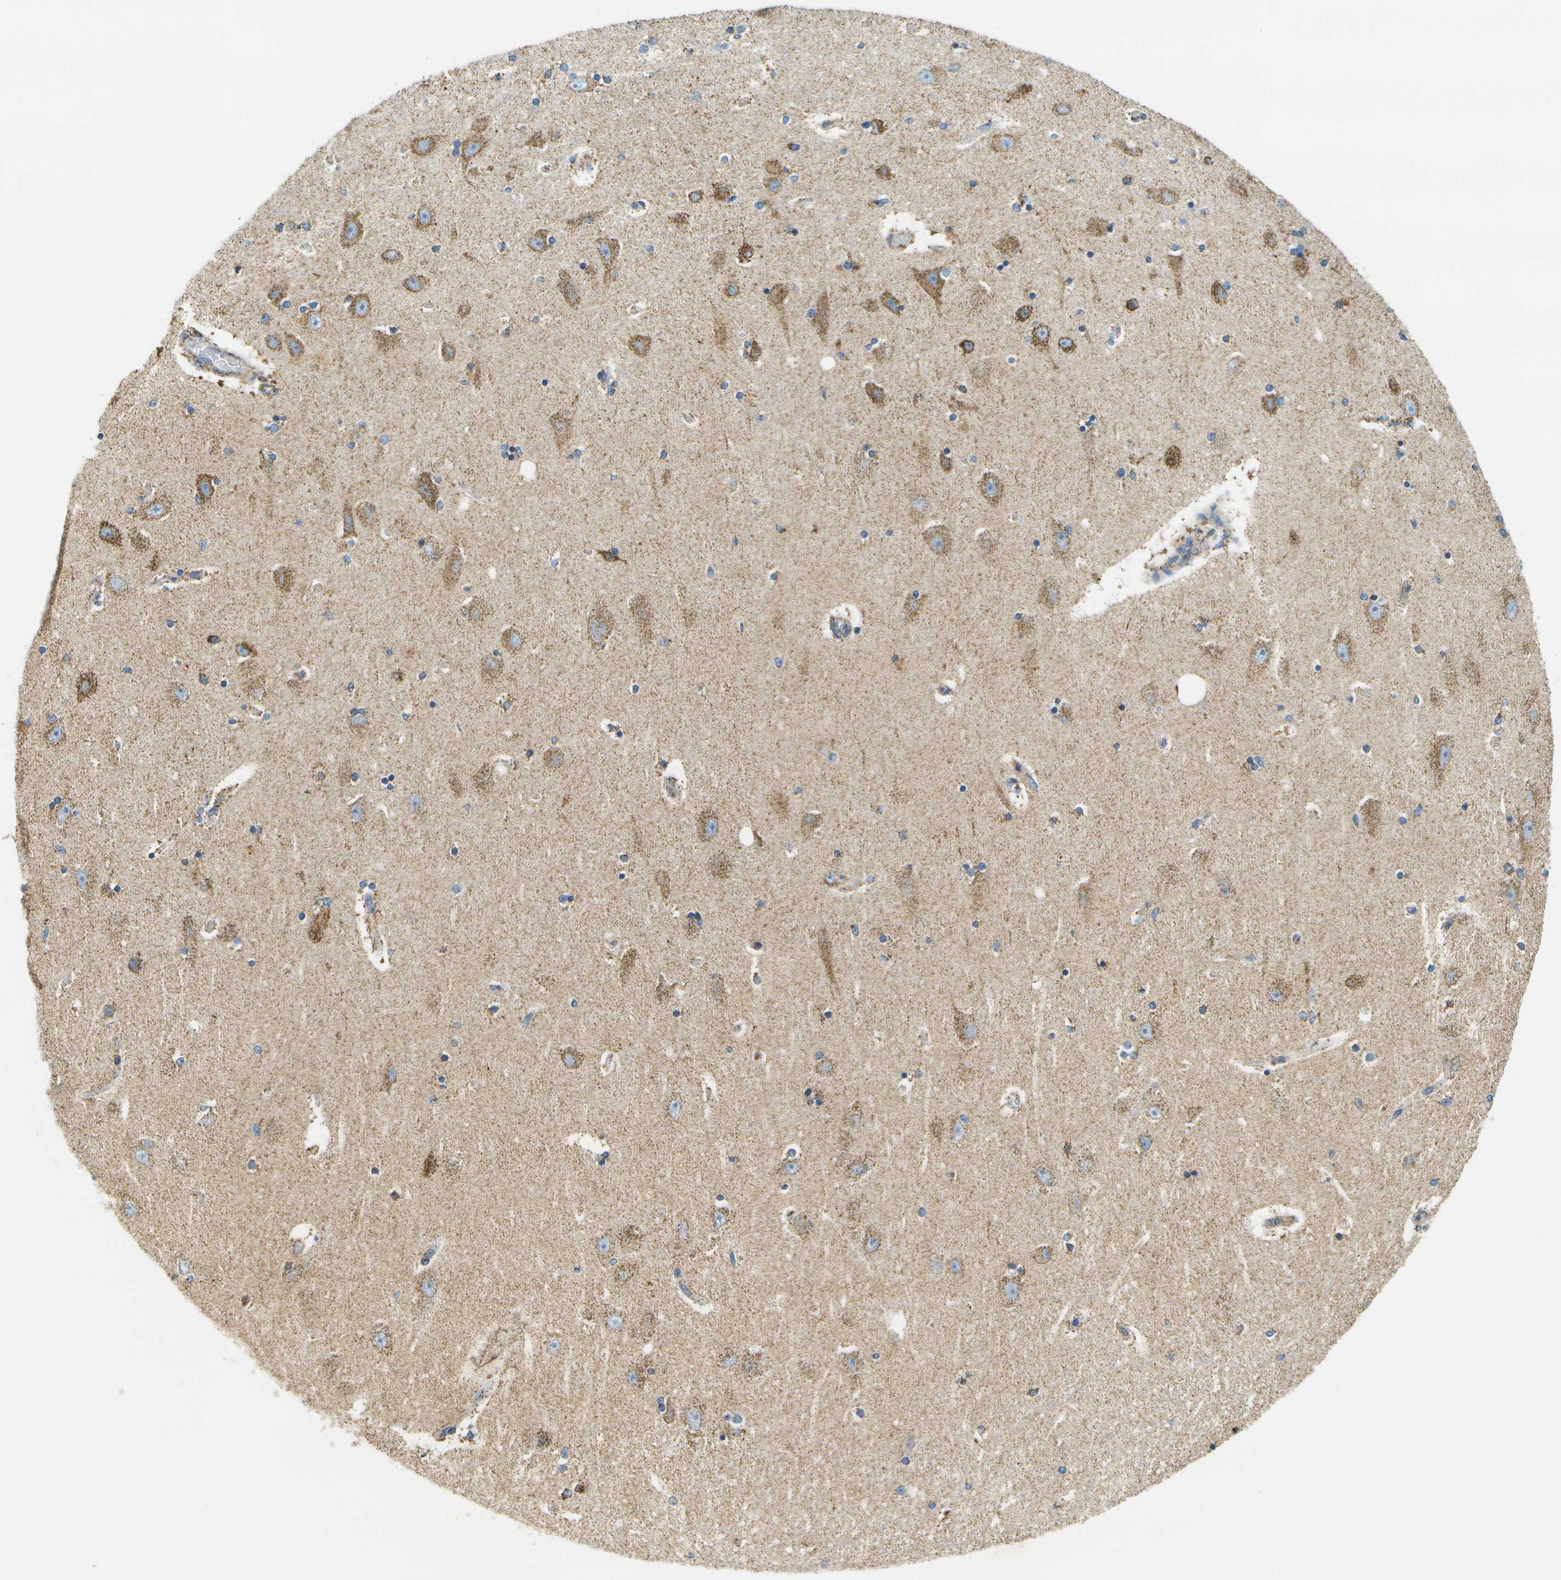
{"staining": {"intensity": "moderate", "quantity": "<25%", "location": "cytoplasmic/membranous"}, "tissue": "hippocampus", "cell_type": "Glial cells", "image_type": "normal", "snomed": [{"axis": "morphology", "description": "Normal tissue, NOS"}, {"axis": "topography", "description": "Hippocampus"}], "caption": "IHC of benign human hippocampus displays low levels of moderate cytoplasmic/membranous positivity in about <25% of glial cells.", "gene": "HLCS", "patient": {"sex": "female", "age": 54}}